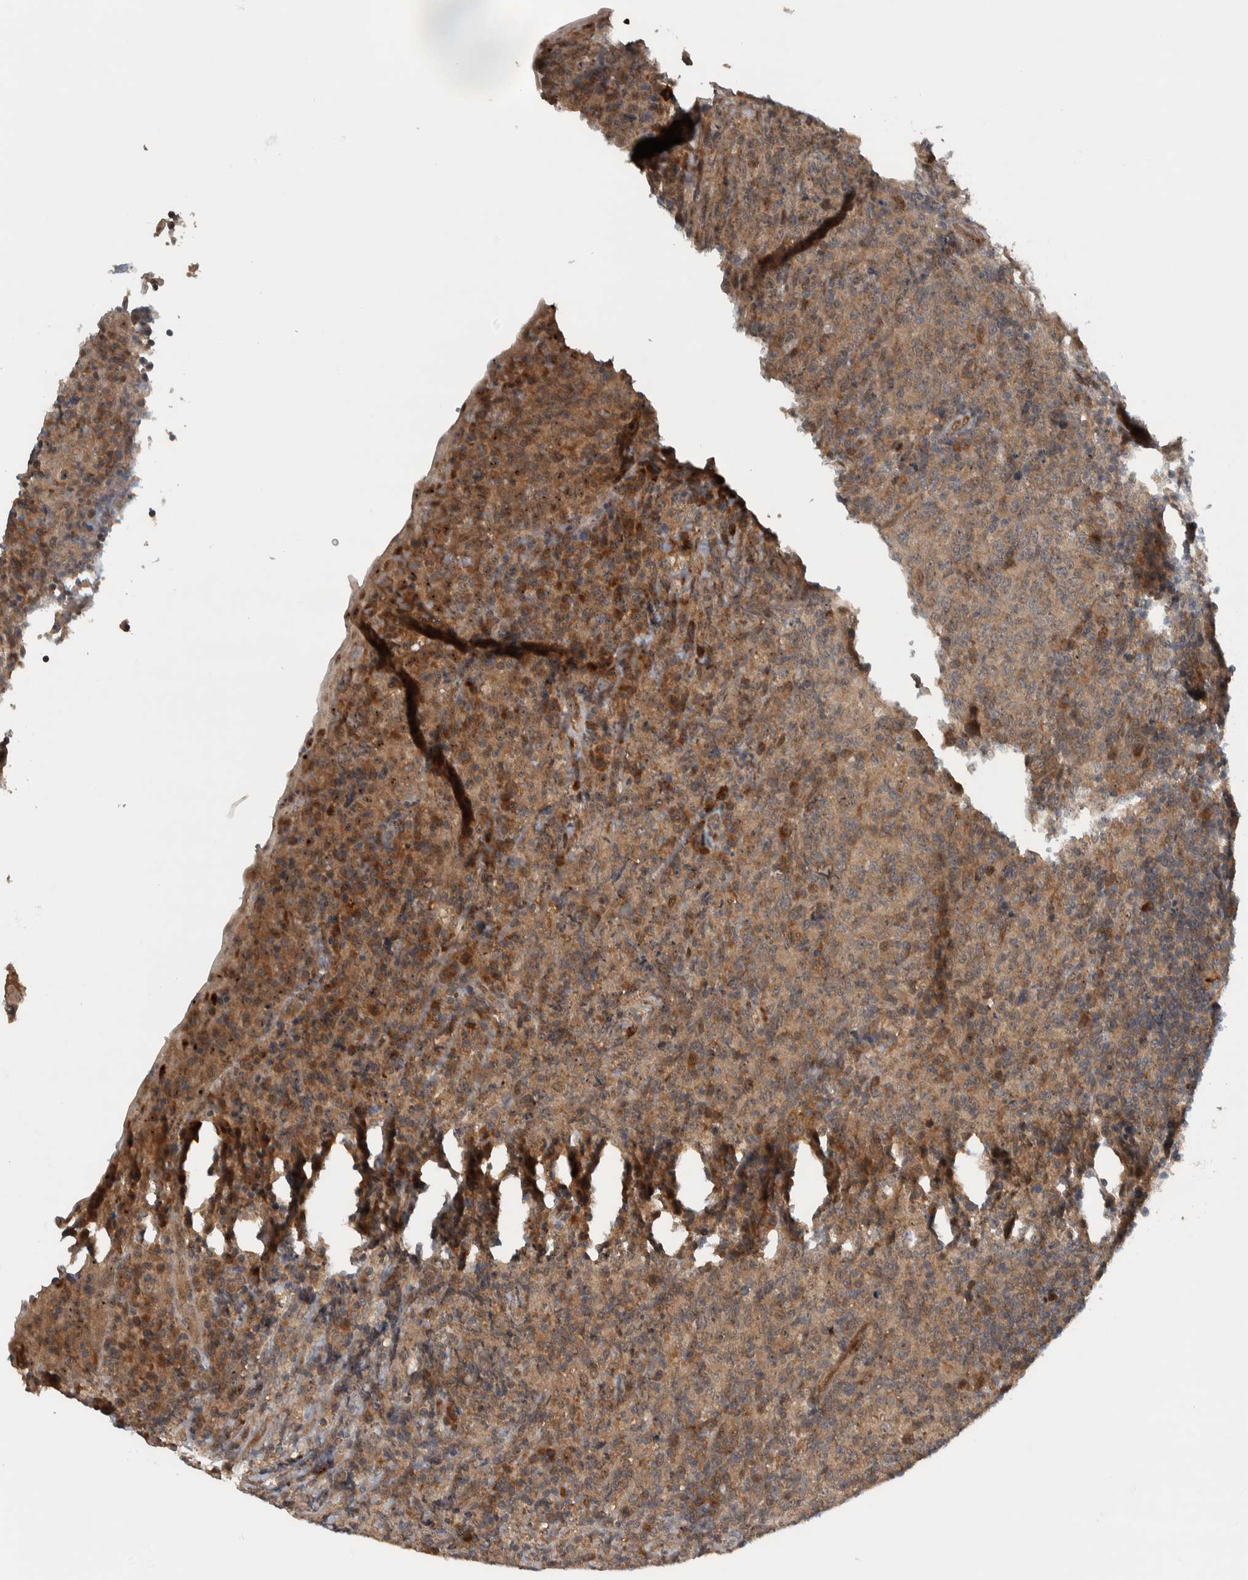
{"staining": {"intensity": "moderate", "quantity": "25%-75%", "location": "cytoplasmic/membranous,nuclear"}, "tissue": "lymphoma", "cell_type": "Tumor cells", "image_type": "cancer", "snomed": [{"axis": "morphology", "description": "Malignant lymphoma, non-Hodgkin's type, High grade"}, {"axis": "topography", "description": "Tonsil"}], "caption": "Protein expression by IHC shows moderate cytoplasmic/membranous and nuclear staining in about 25%-75% of tumor cells in lymphoma.", "gene": "XPO5", "patient": {"sex": "female", "age": 36}}